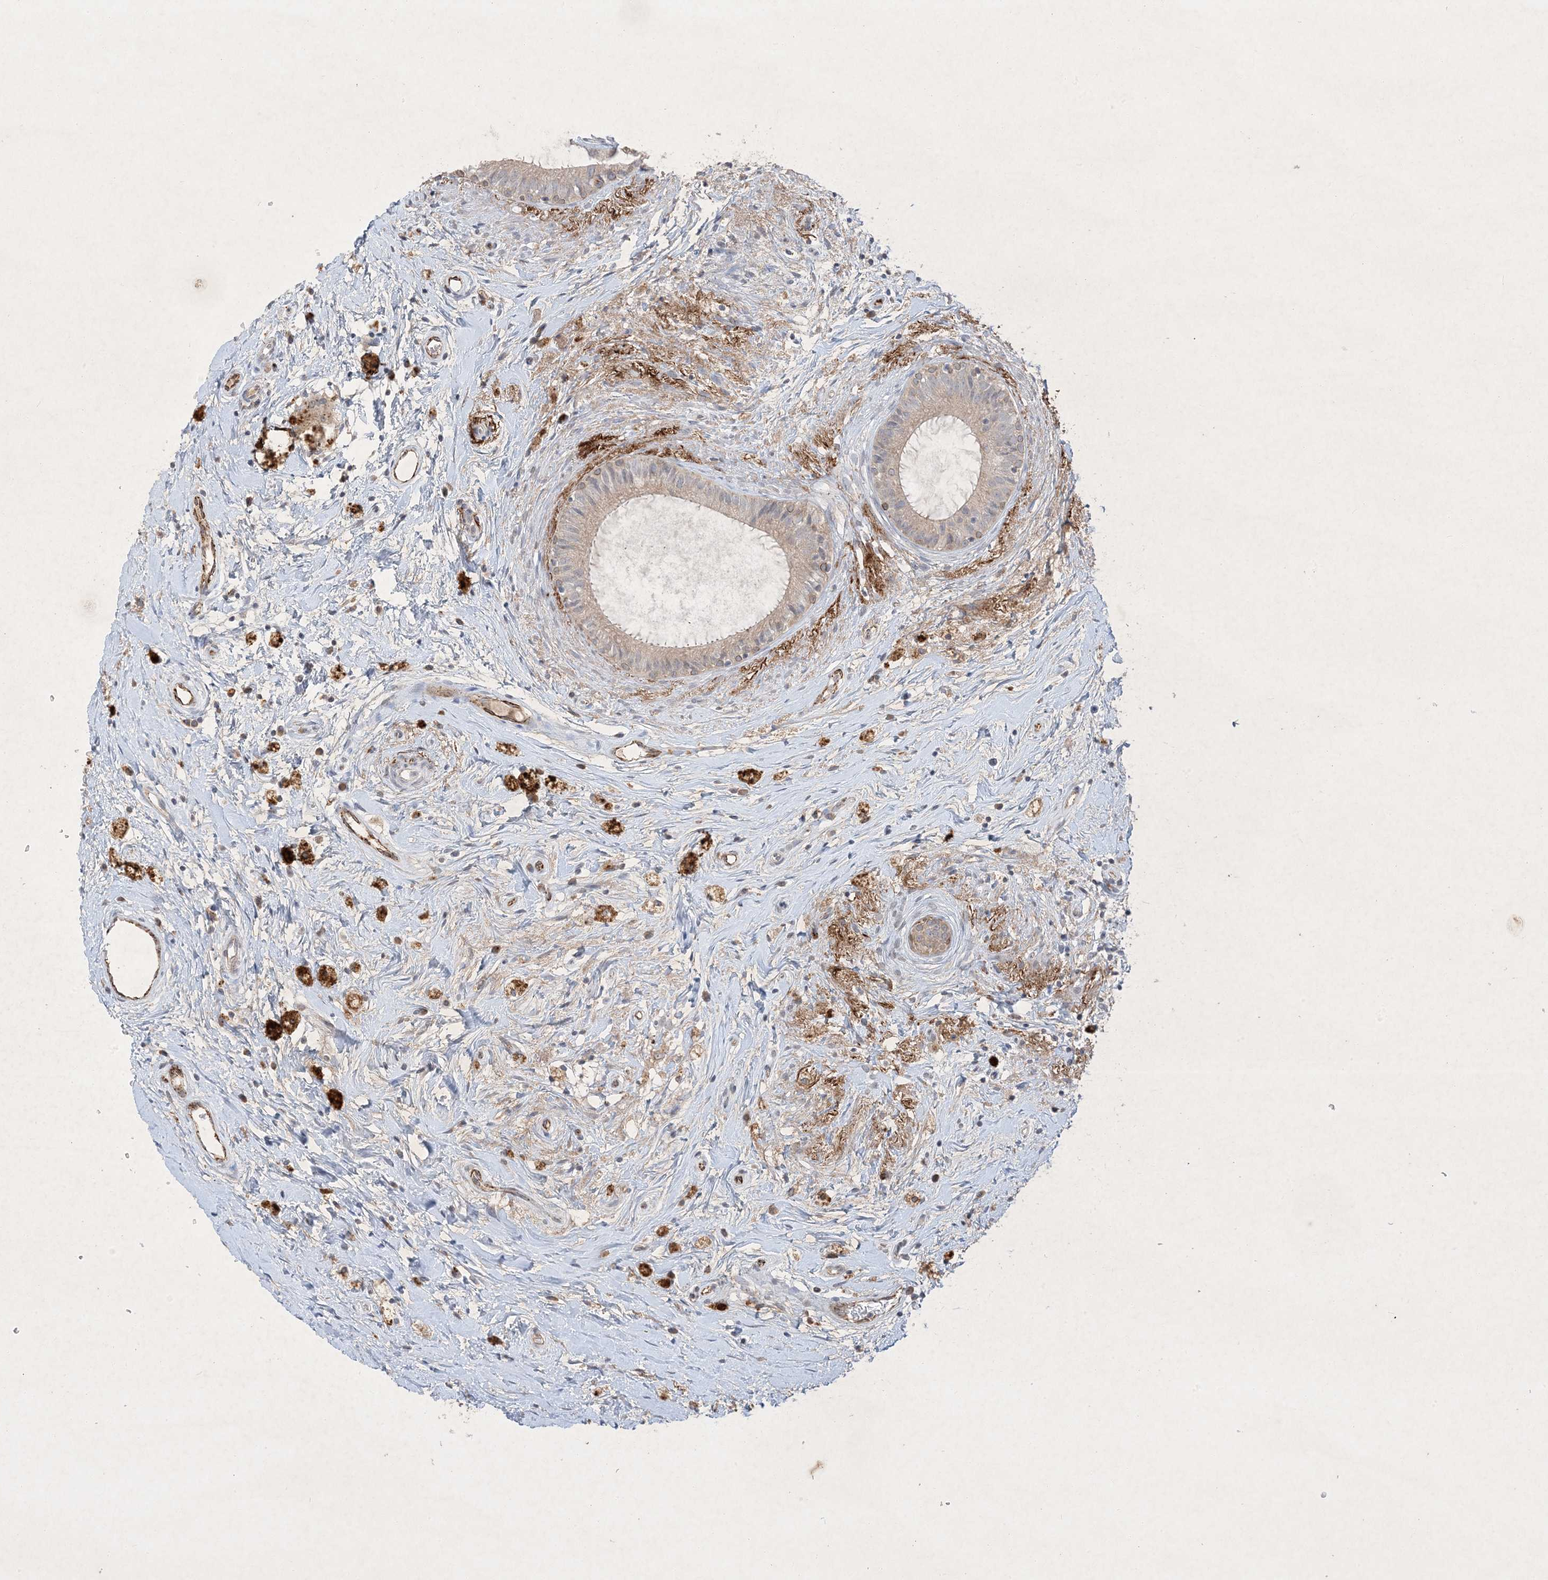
{"staining": {"intensity": "weak", "quantity": ">75%", "location": "cytoplasmic/membranous"}, "tissue": "epididymis", "cell_type": "Glandular cells", "image_type": "normal", "snomed": [{"axis": "morphology", "description": "Normal tissue, NOS"}, {"axis": "topography", "description": "Epididymis"}], "caption": "Glandular cells show low levels of weak cytoplasmic/membranous staining in about >75% of cells in benign human epididymis. The protein of interest is shown in brown color, while the nuclei are stained blue.", "gene": "PRSS36", "patient": {"sex": "male", "age": 80}}